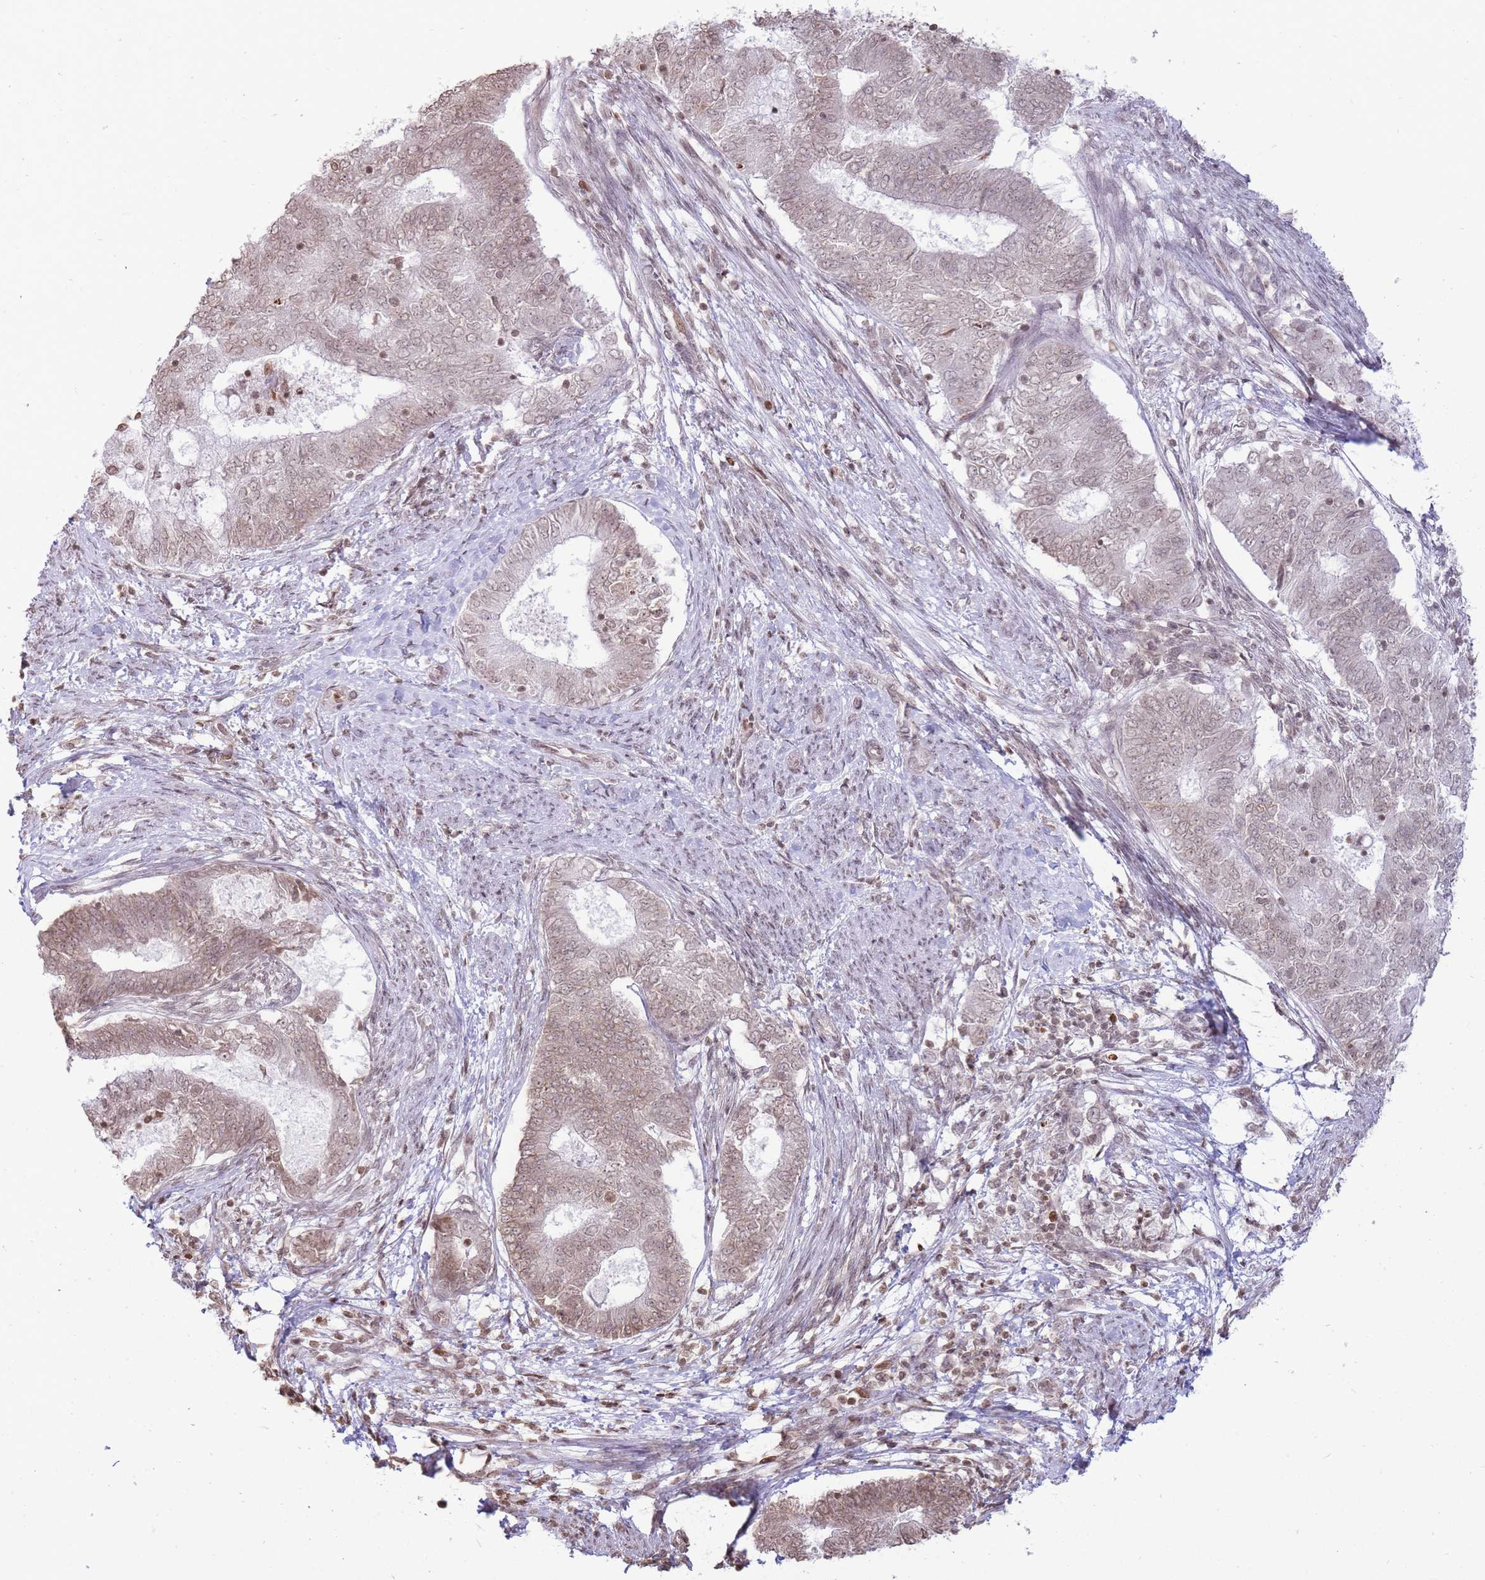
{"staining": {"intensity": "weak", "quantity": ">75%", "location": "nuclear"}, "tissue": "endometrial cancer", "cell_type": "Tumor cells", "image_type": "cancer", "snomed": [{"axis": "morphology", "description": "Adenocarcinoma, NOS"}, {"axis": "topography", "description": "Endometrium"}], "caption": "Adenocarcinoma (endometrial) stained for a protein reveals weak nuclear positivity in tumor cells. (brown staining indicates protein expression, while blue staining denotes nuclei).", "gene": "SHISAL1", "patient": {"sex": "female", "age": 62}}